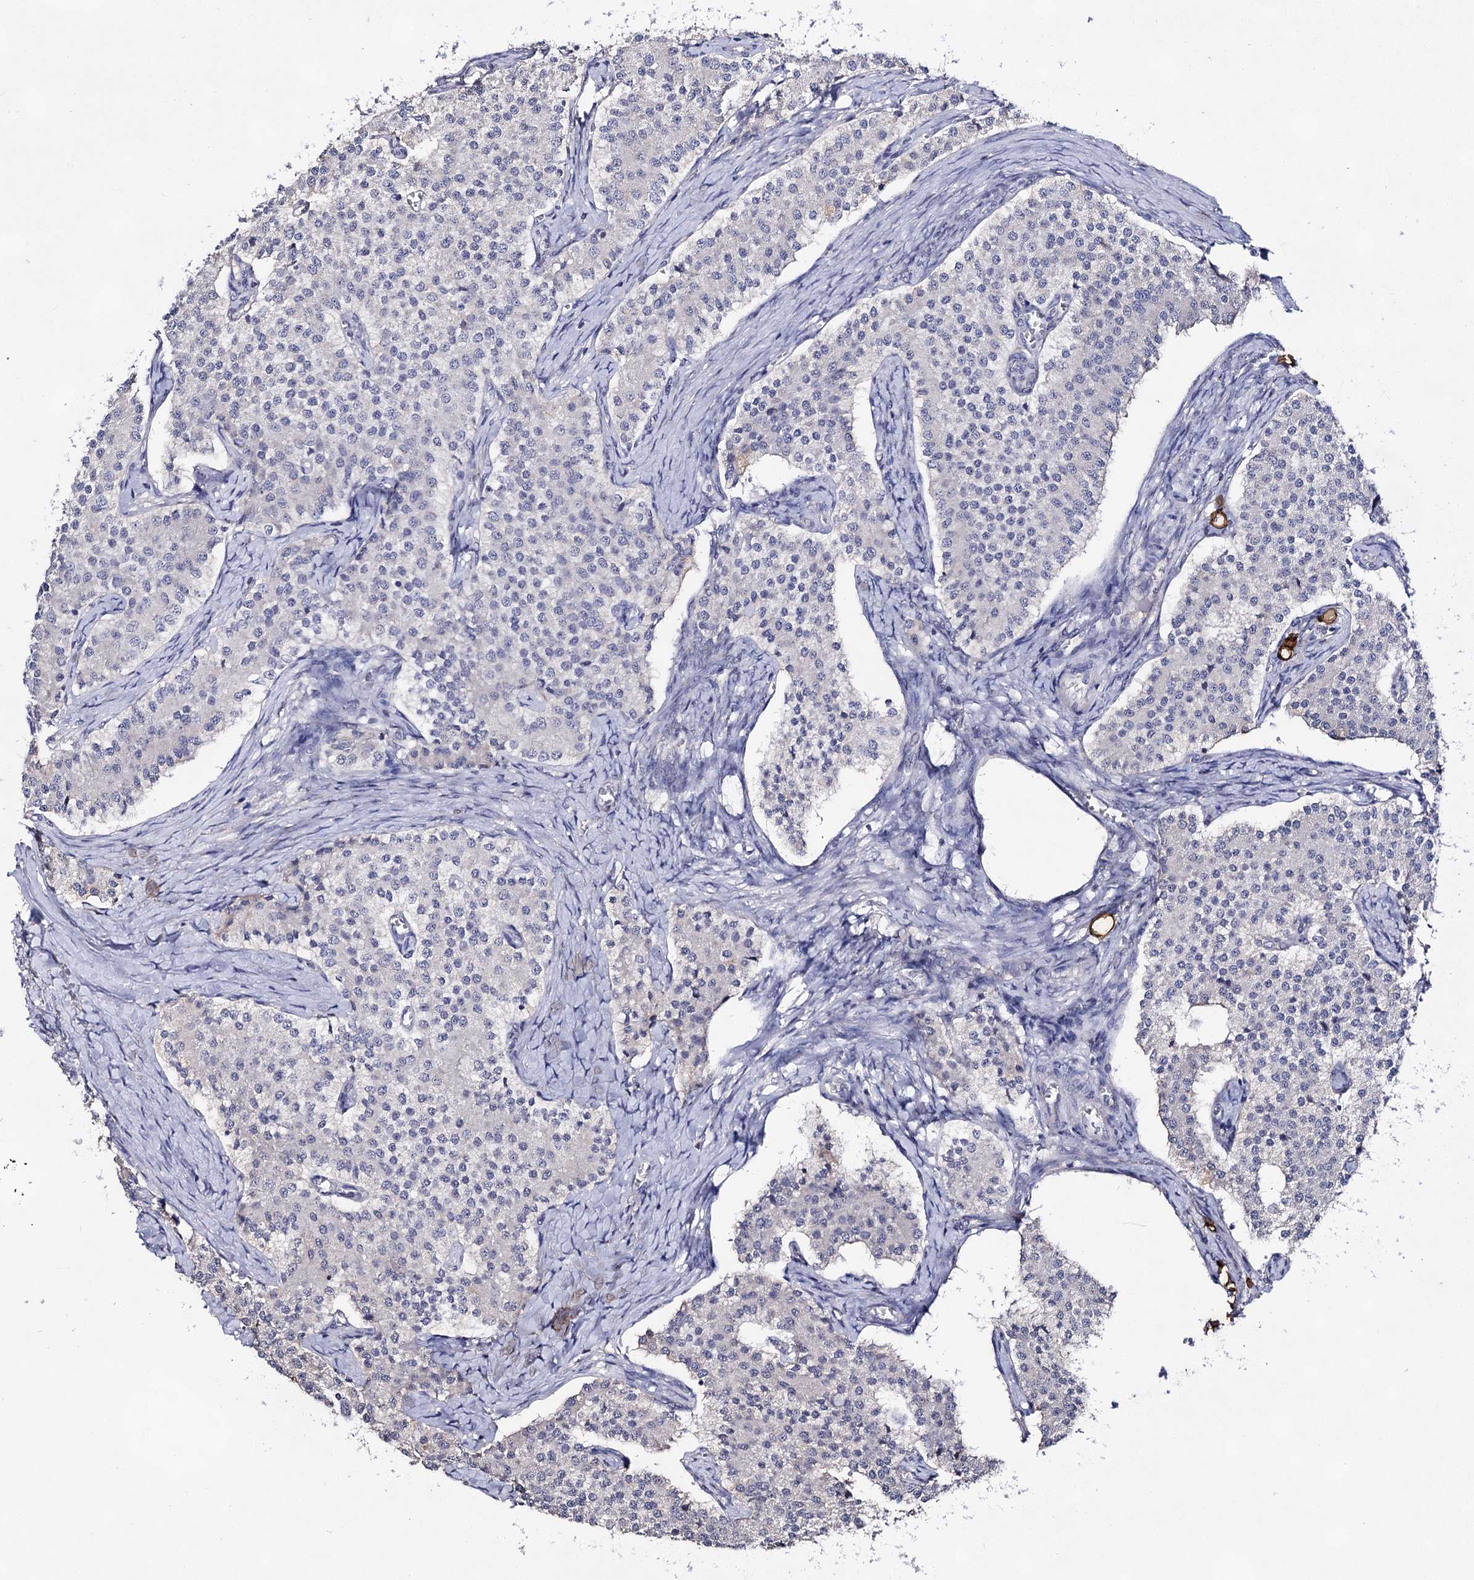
{"staining": {"intensity": "negative", "quantity": "none", "location": "none"}, "tissue": "carcinoid", "cell_type": "Tumor cells", "image_type": "cancer", "snomed": [{"axis": "morphology", "description": "Carcinoid, malignant, NOS"}, {"axis": "topography", "description": "Colon"}], "caption": "Histopathology image shows no significant protein staining in tumor cells of carcinoid.", "gene": "PLIN1", "patient": {"sex": "female", "age": 52}}